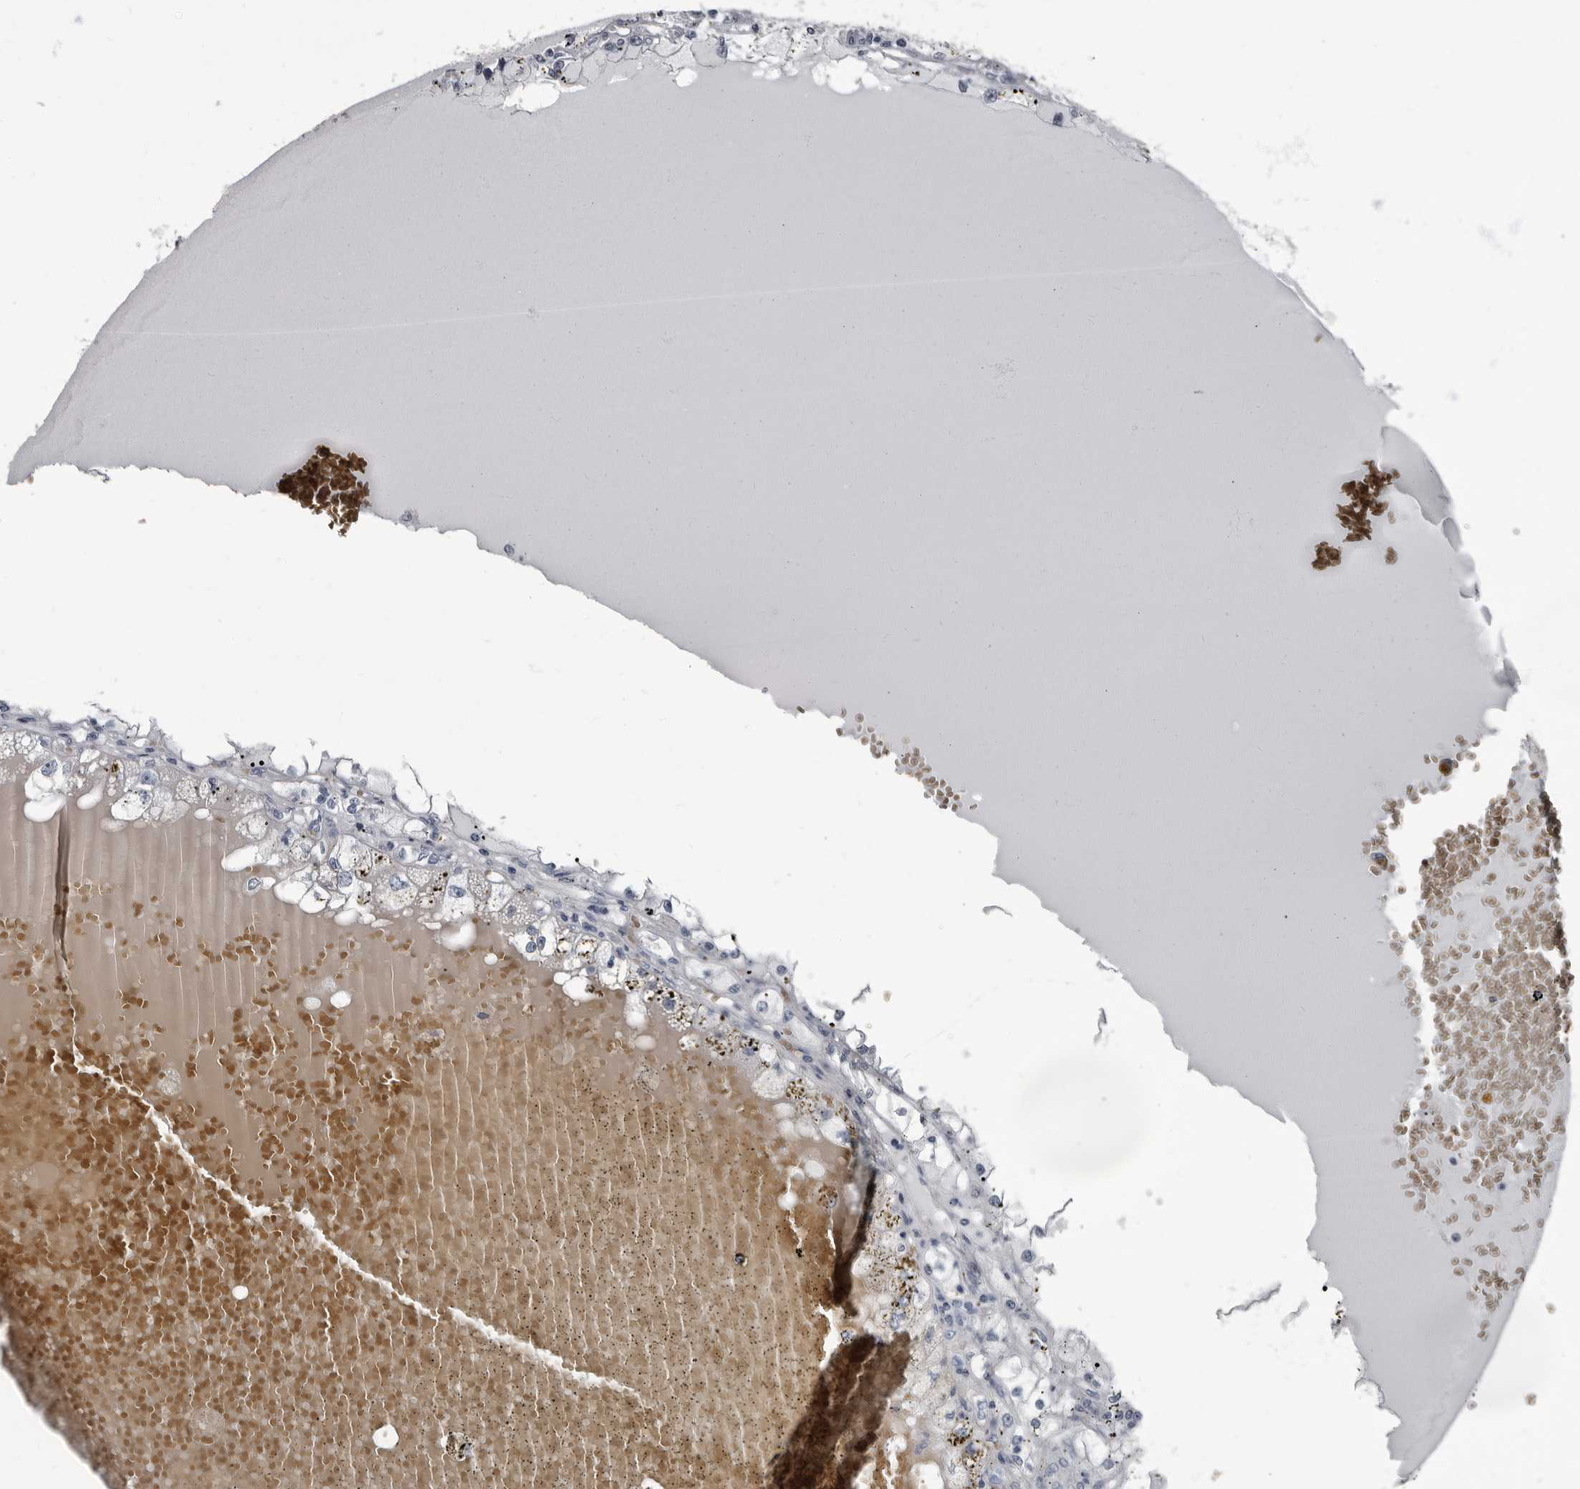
{"staining": {"intensity": "negative", "quantity": "none", "location": "none"}, "tissue": "renal cancer", "cell_type": "Tumor cells", "image_type": "cancer", "snomed": [{"axis": "morphology", "description": "Adenocarcinoma, NOS"}, {"axis": "topography", "description": "Kidney"}], "caption": "An image of human renal adenocarcinoma is negative for staining in tumor cells.", "gene": "TPD52L1", "patient": {"sex": "male", "age": 56}}